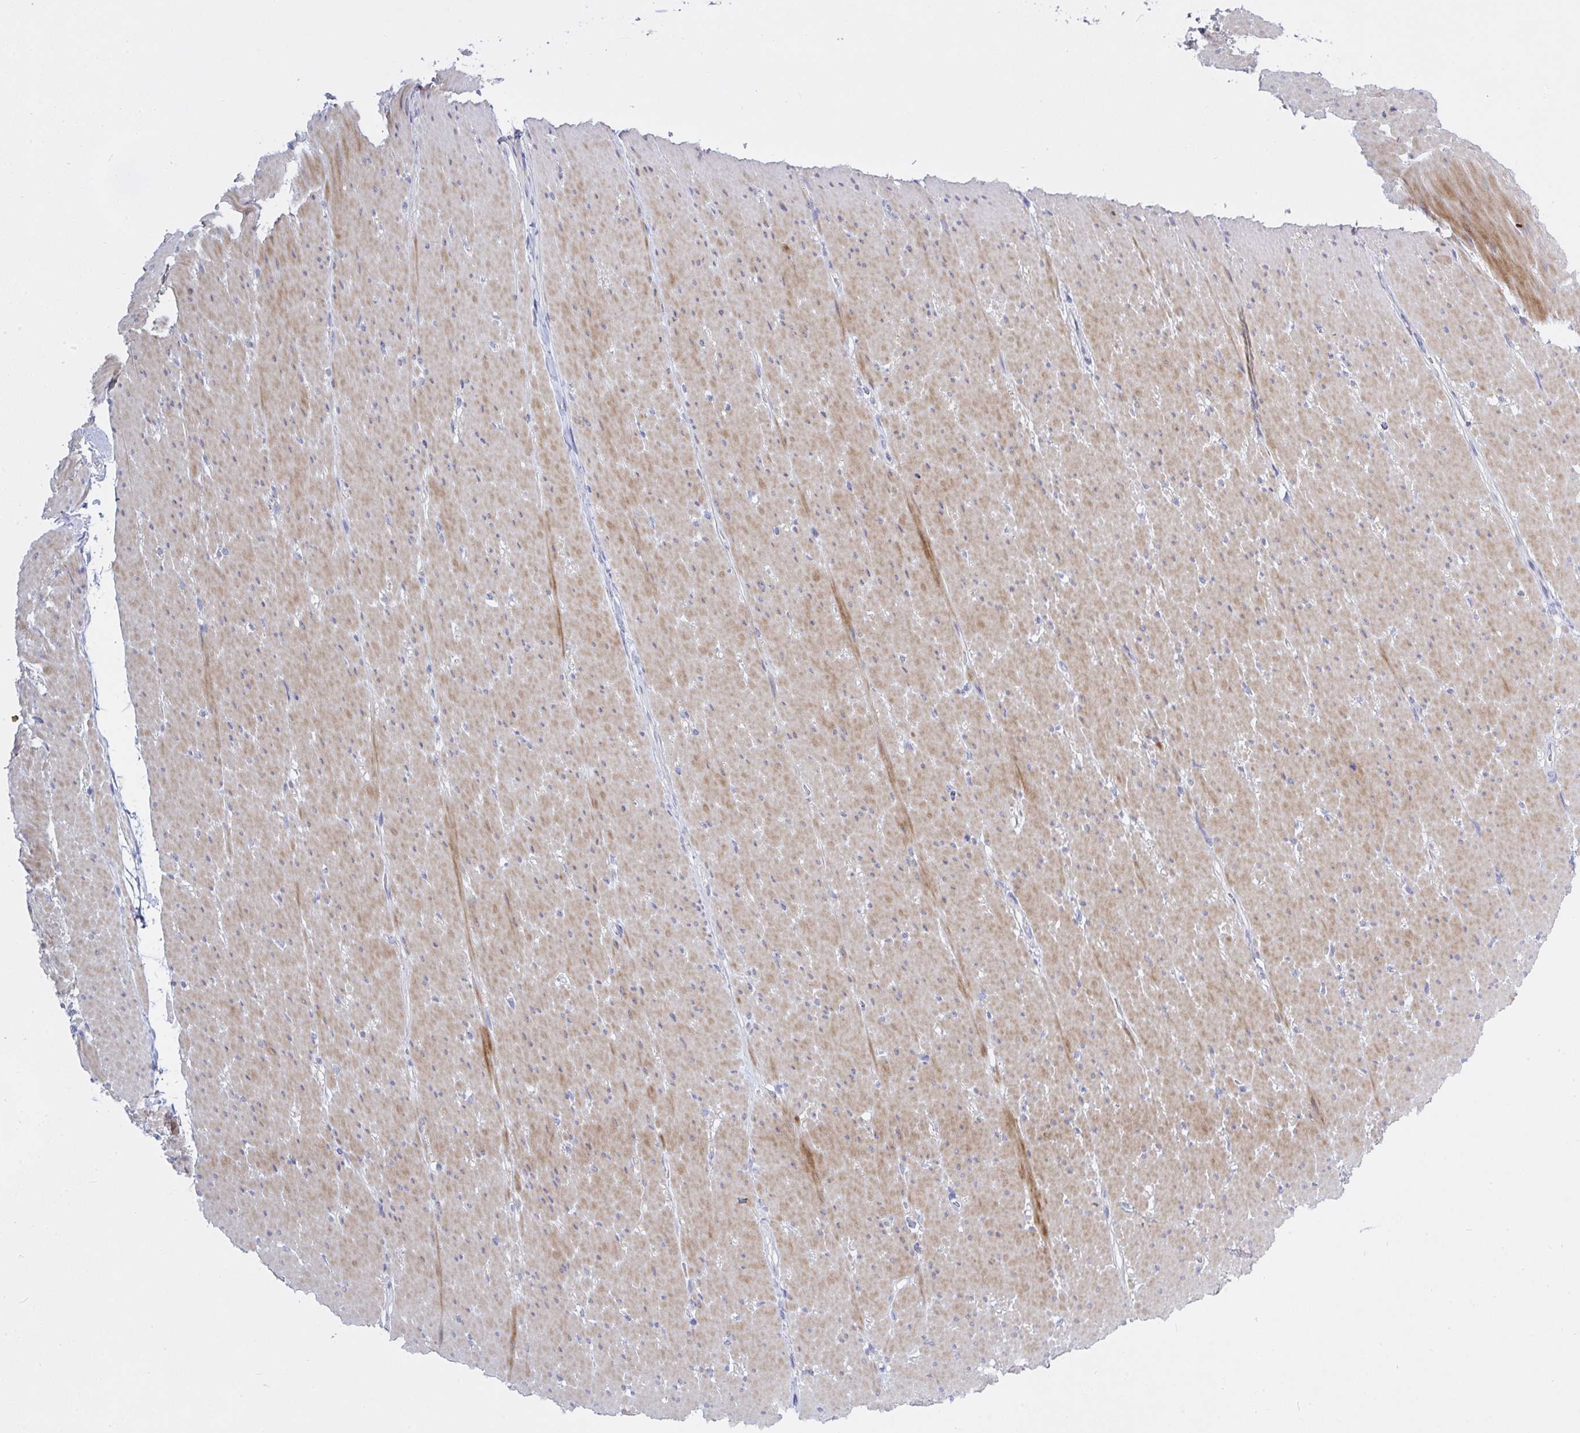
{"staining": {"intensity": "moderate", "quantity": "25%-75%", "location": "cytoplasmic/membranous"}, "tissue": "smooth muscle", "cell_type": "Smooth muscle cells", "image_type": "normal", "snomed": [{"axis": "morphology", "description": "Normal tissue, NOS"}, {"axis": "topography", "description": "Smooth muscle"}, {"axis": "topography", "description": "Rectum"}], "caption": "Protein analysis of normal smooth muscle reveals moderate cytoplasmic/membranous expression in approximately 25%-75% of smooth muscle cells.", "gene": "ZNF561", "patient": {"sex": "male", "age": 53}}